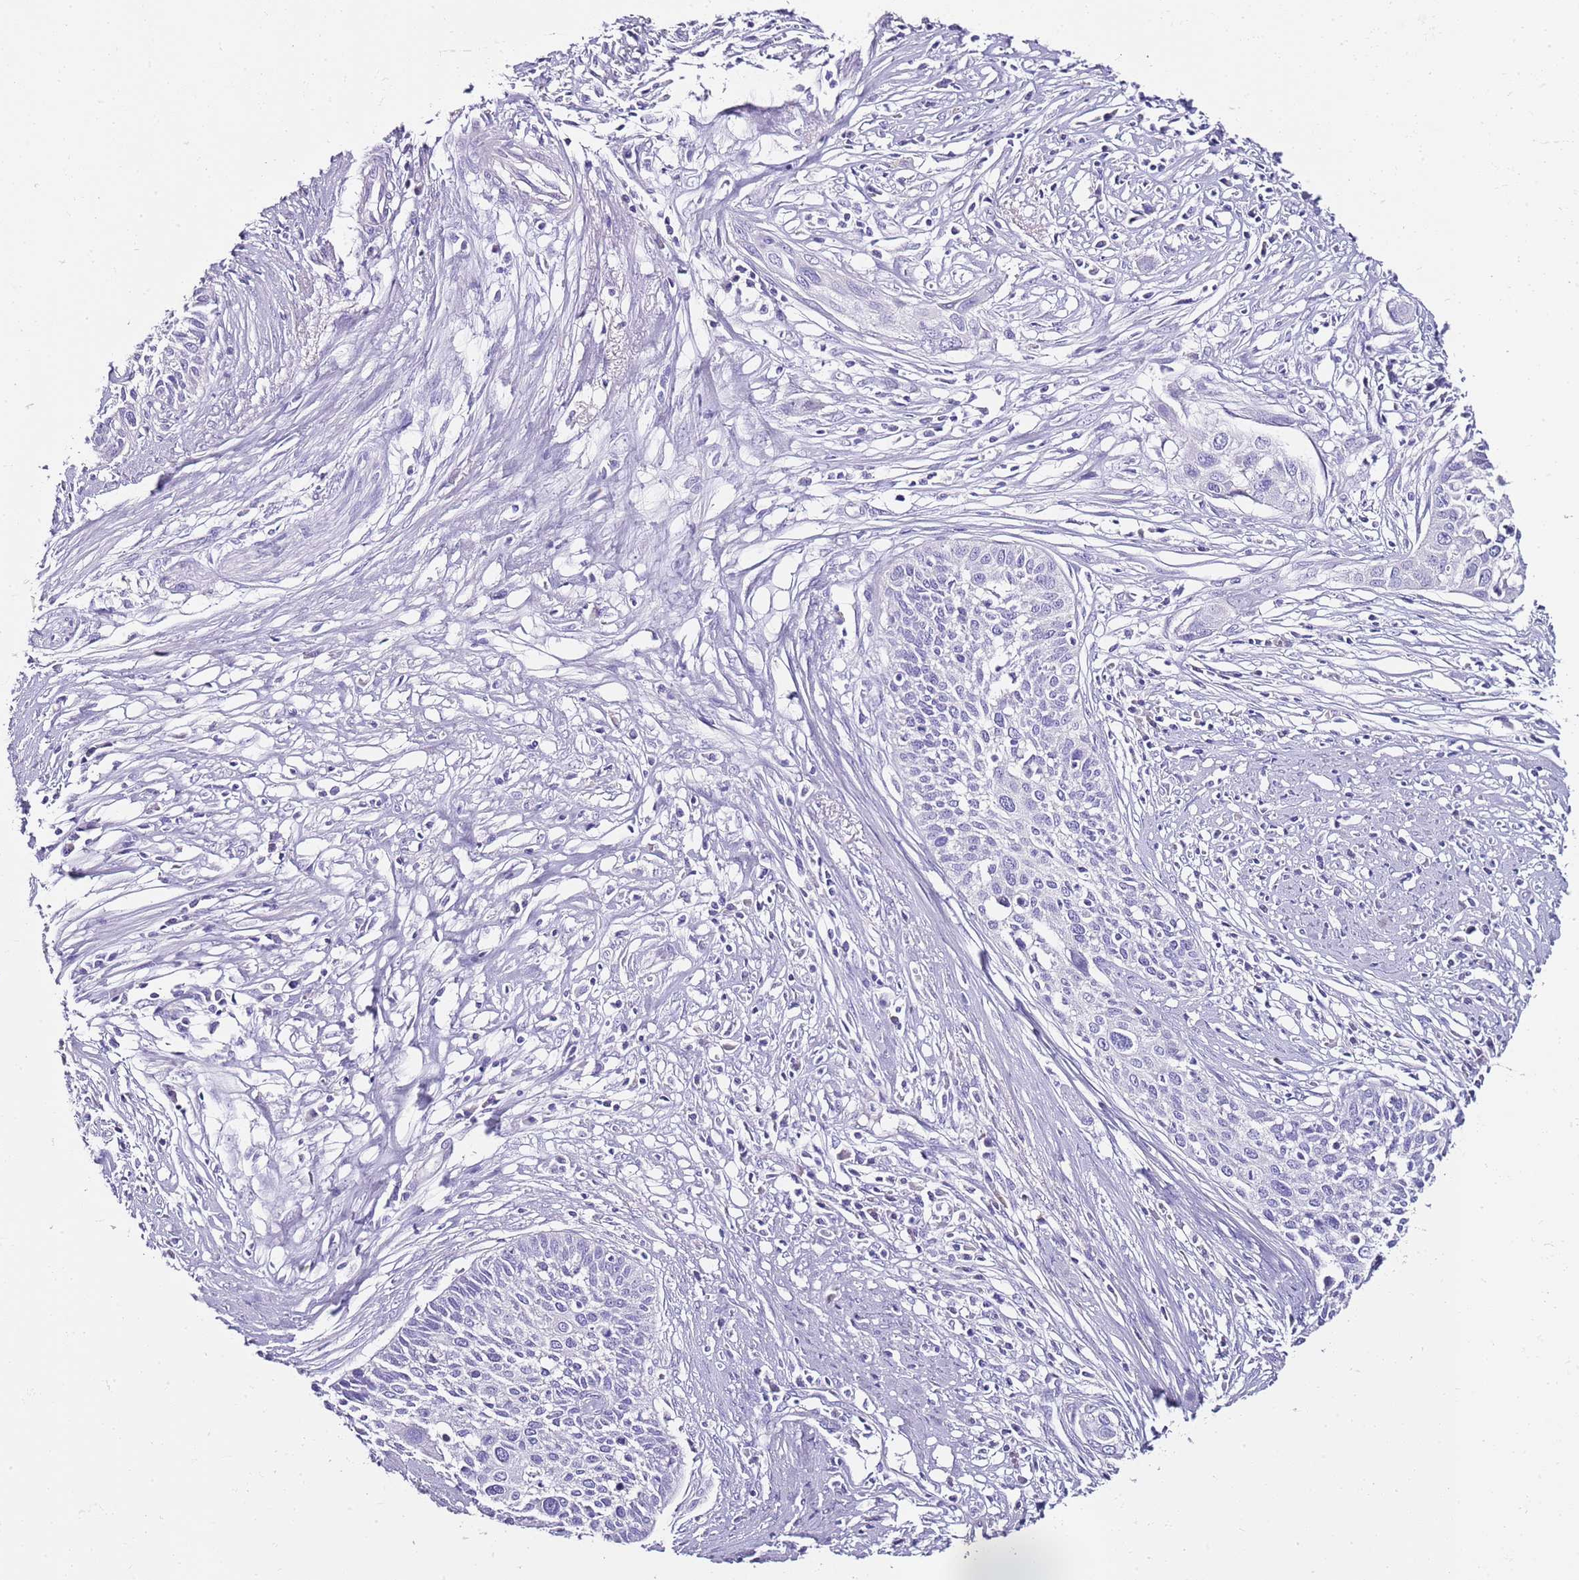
{"staining": {"intensity": "negative", "quantity": "none", "location": "none"}, "tissue": "cervical cancer", "cell_type": "Tumor cells", "image_type": "cancer", "snomed": [{"axis": "morphology", "description": "Squamous cell carcinoma, NOS"}, {"axis": "topography", "description": "Cervix"}], "caption": "Tumor cells are negative for protein expression in human cervical cancer.", "gene": "MYBPC3", "patient": {"sex": "female", "age": 34}}